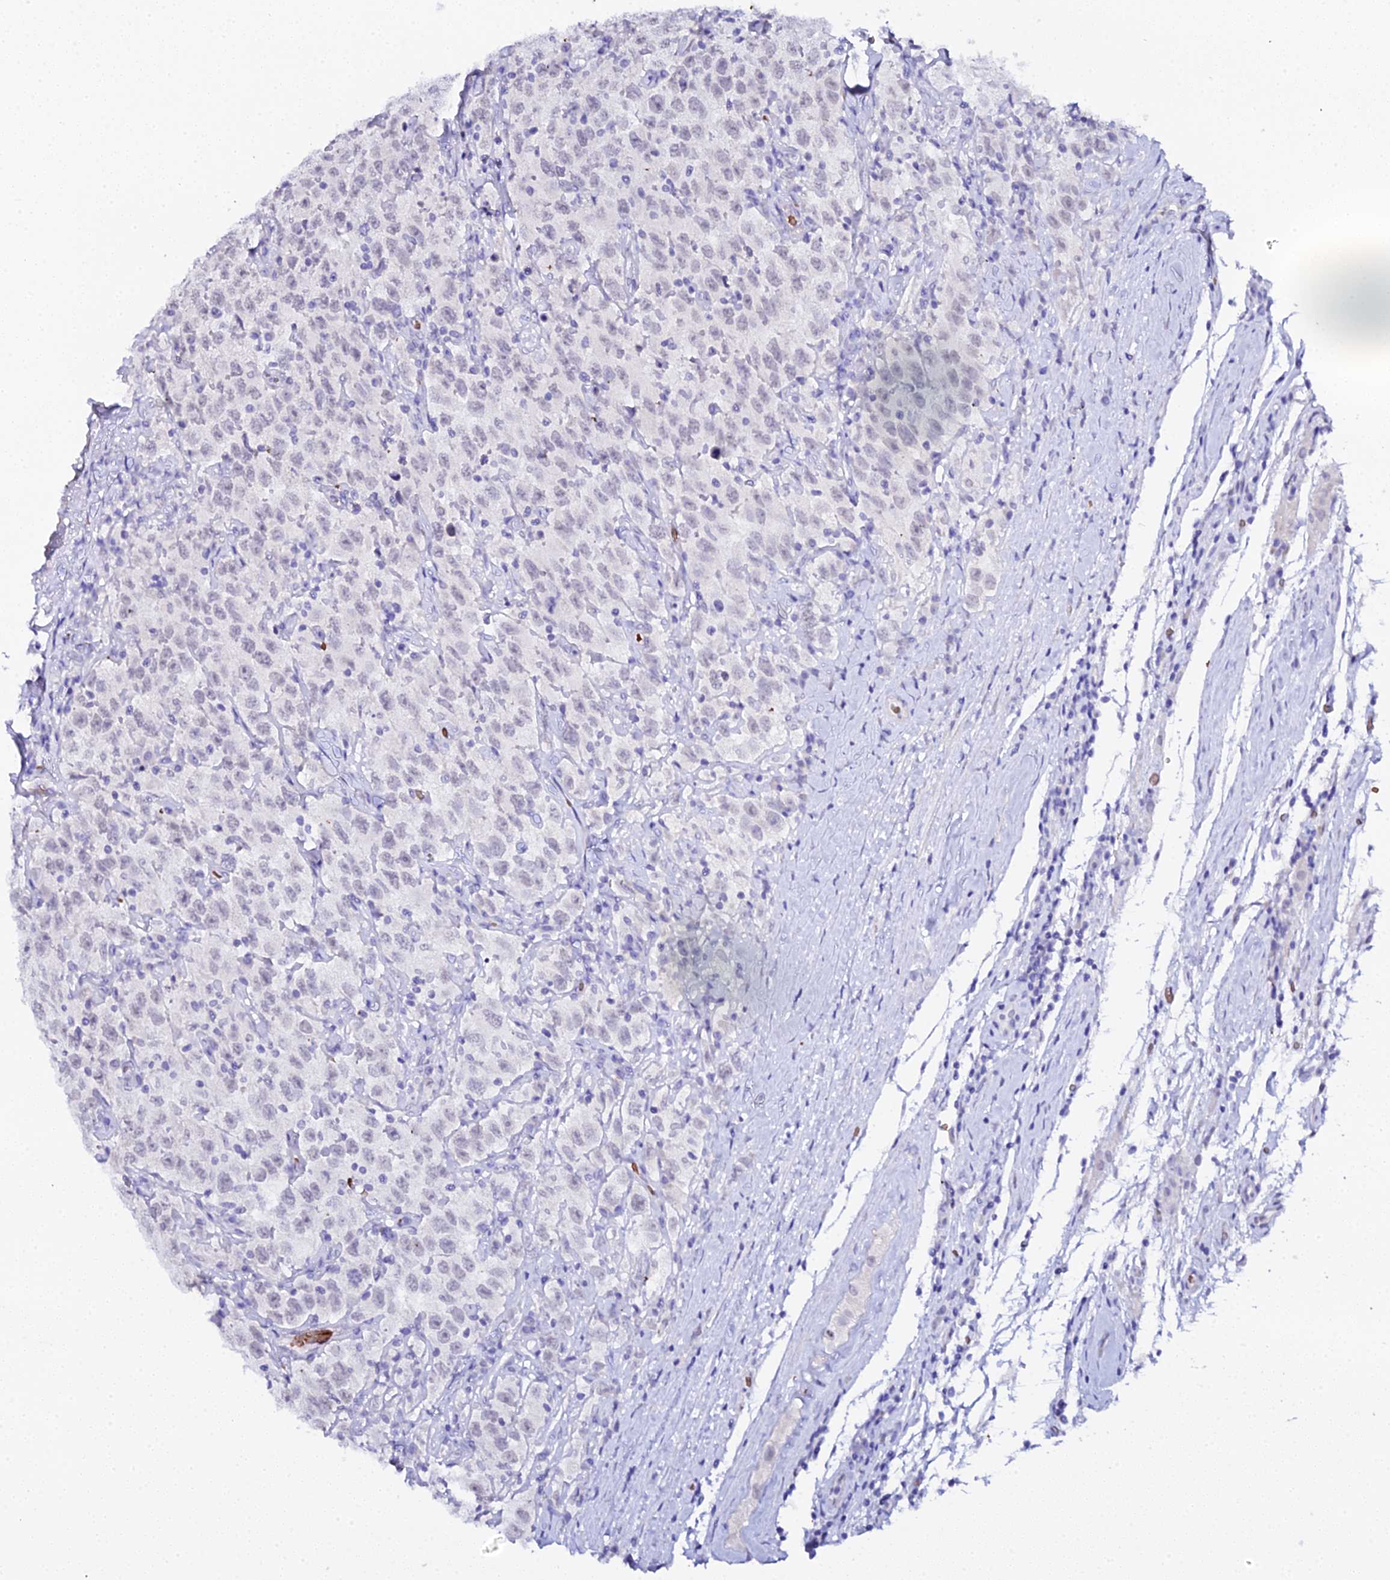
{"staining": {"intensity": "negative", "quantity": "none", "location": "none"}, "tissue": "testis cancer", "cell_type": "Tumor cells", "image_type": "cancer", "snomed": [{"axis": "morphology", "description": "Seminoma, NOS"}, {"axis": "topography", "description": "Testis"}], "caption": "DAB immunohistochemical staining of human seminoma (testis) reveals no significant expression in tumor cells.", "gene": "CFAP45", "patient": {"sex": "male", "age": 41}}